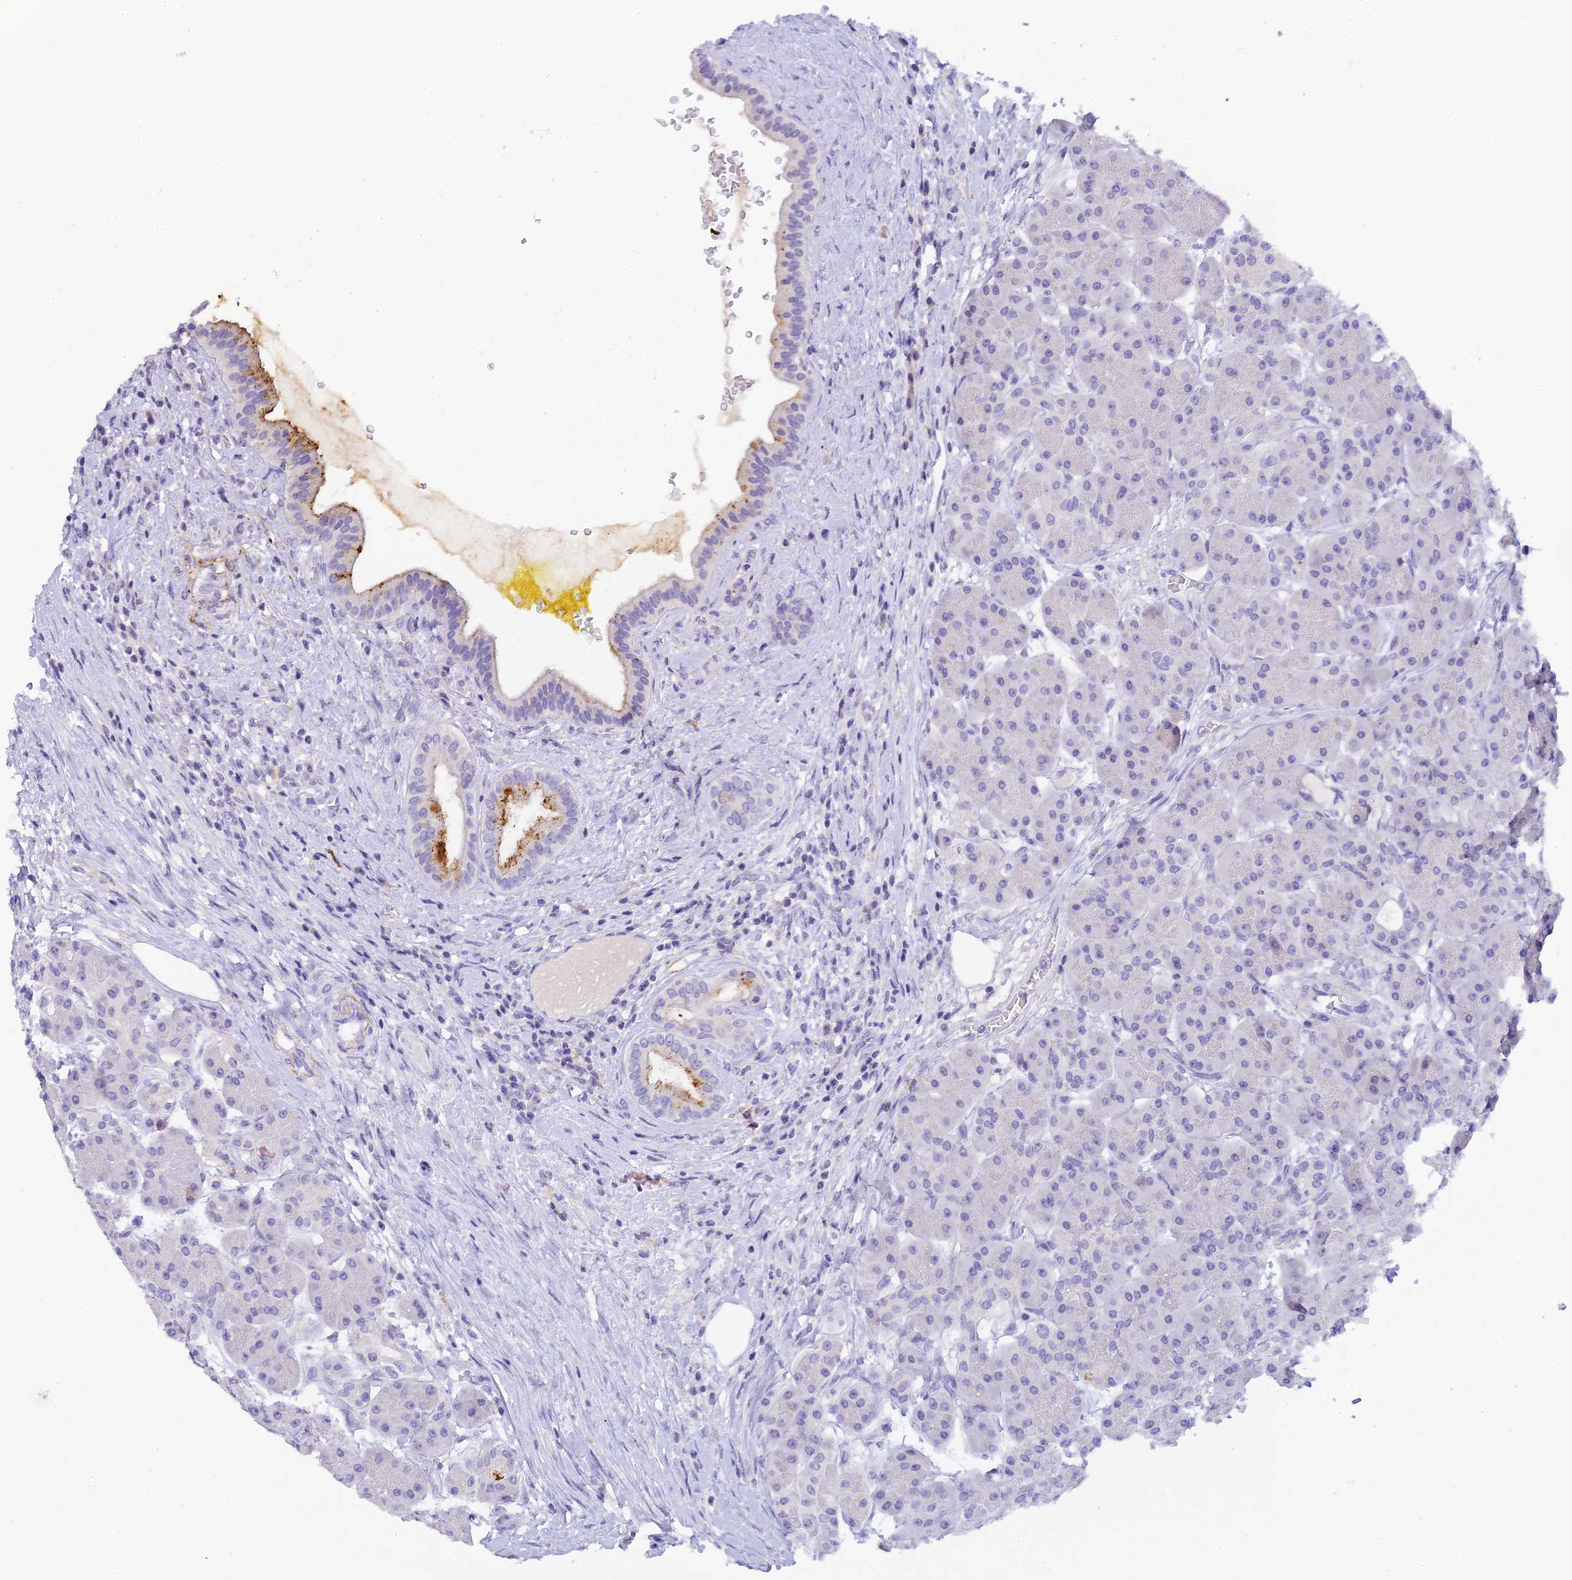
{"staining": {"intensity": "moderate", "quantity": "<25%", "location": "cytoplasmic/membranous"}, "tissue": "pancreas", "cell_type": "Exocrine glandular cells", "image_type": "normal", "snomed": [{"axis": "morphology", "description": "Normal tissue, NOS"}, {"axis": "topography", "description": "Pancreas"}], "caption": "IHC (DAB (3,3'-diaminobenzidine)) staining of unremarkable pancreas demonstrates moderate cytoplasmic/membranous protein expression in about <25% of exocrine glandular cells. The protein of interest is shown in brown color, while the nuclei are stained blue.", "gene": "C12orf29", "patient": {"sex": "male", "age": 63}}